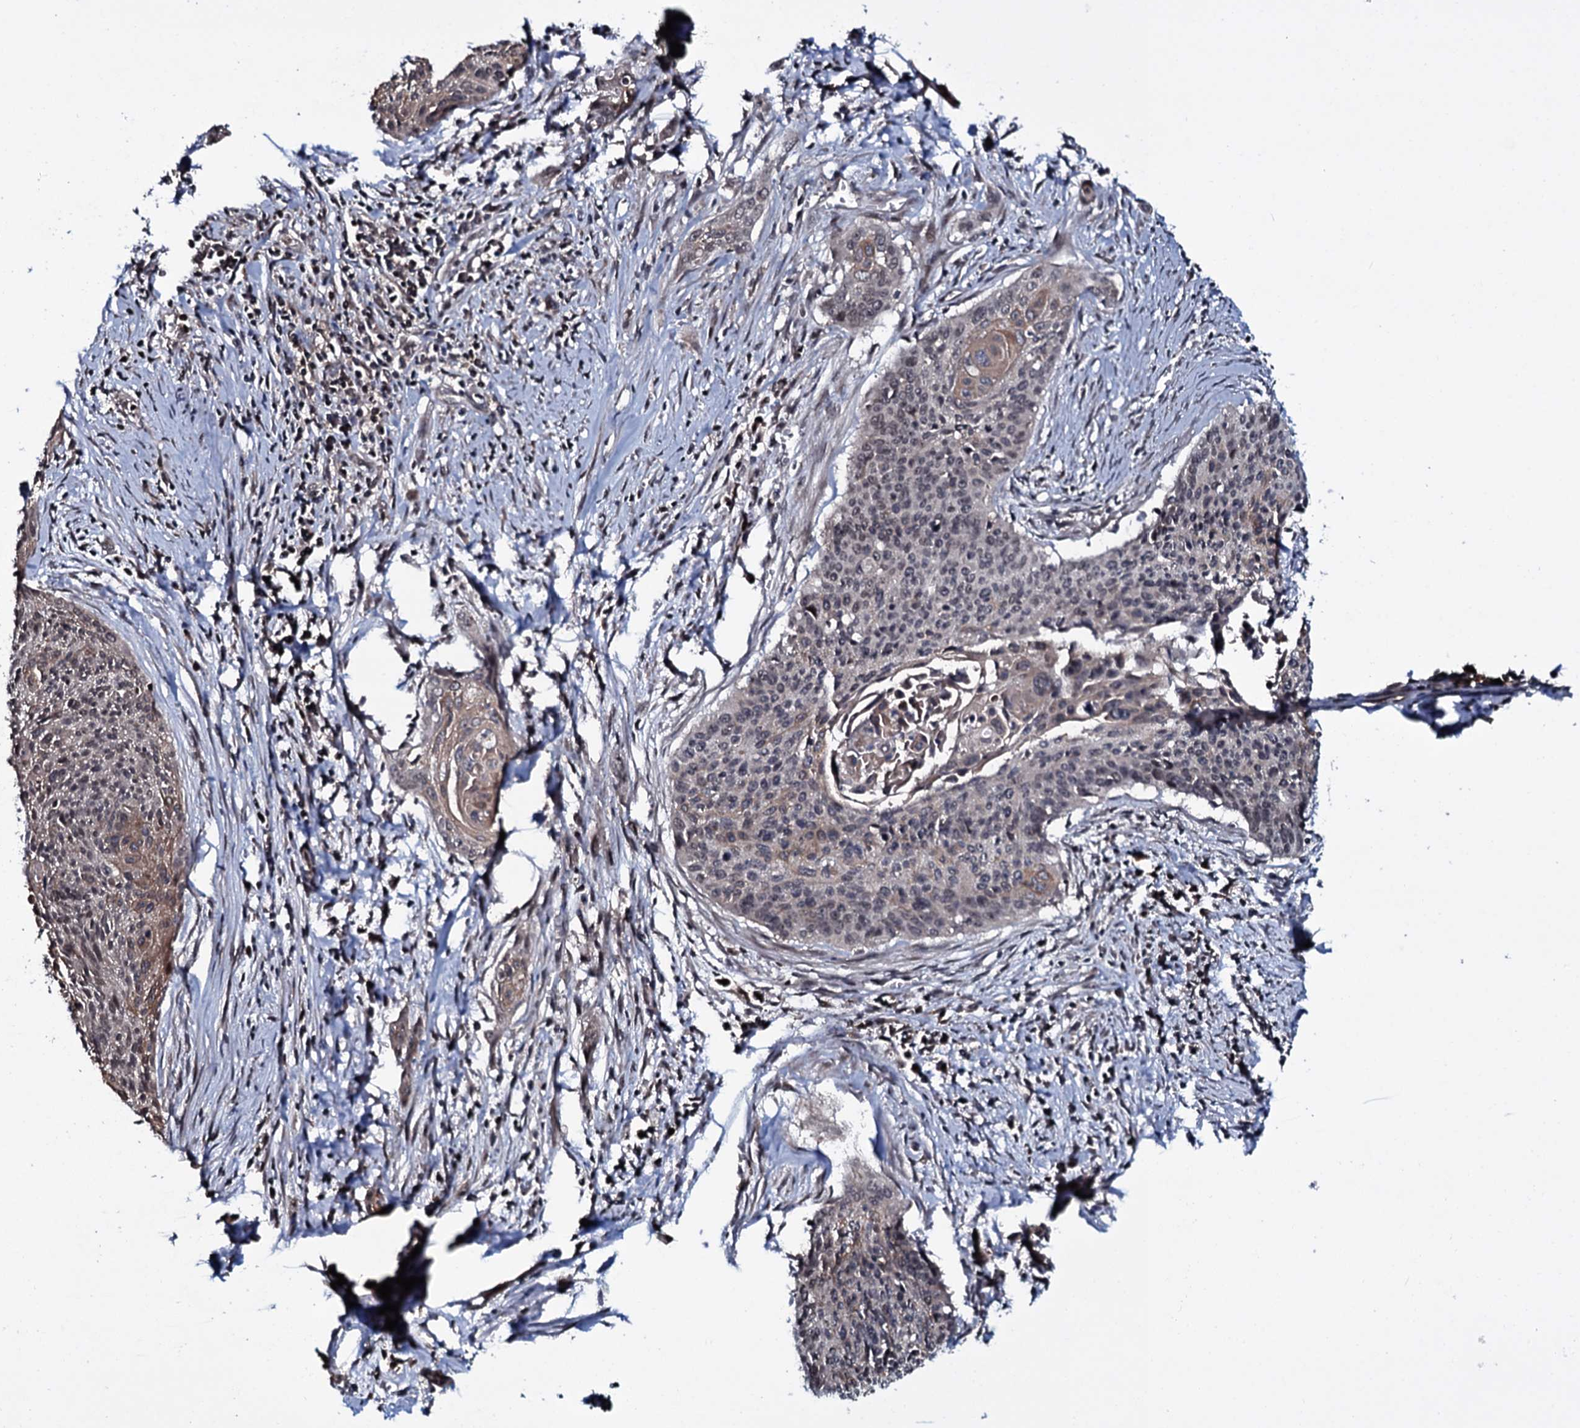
{"staining": {"intensity": "weak", "quantity": "25%-75%", "location": "nuclear"}, "tissue": "cervical cancer", "cell_type": "Tumor cells", "image_type": "cancer", "snomed": [{"axis": "morphology", "description": "Squamous cell carcinoma, NOS"}, {"axis": "topography", "description": "Cervix"}], "caption": "Cervical cancer stained with a brown dye displays weak nuclear positive staining in about 25%-75% of tumor cells.", "gene": "HDDC3", "patient": {"sex": "female", "age": 55}}